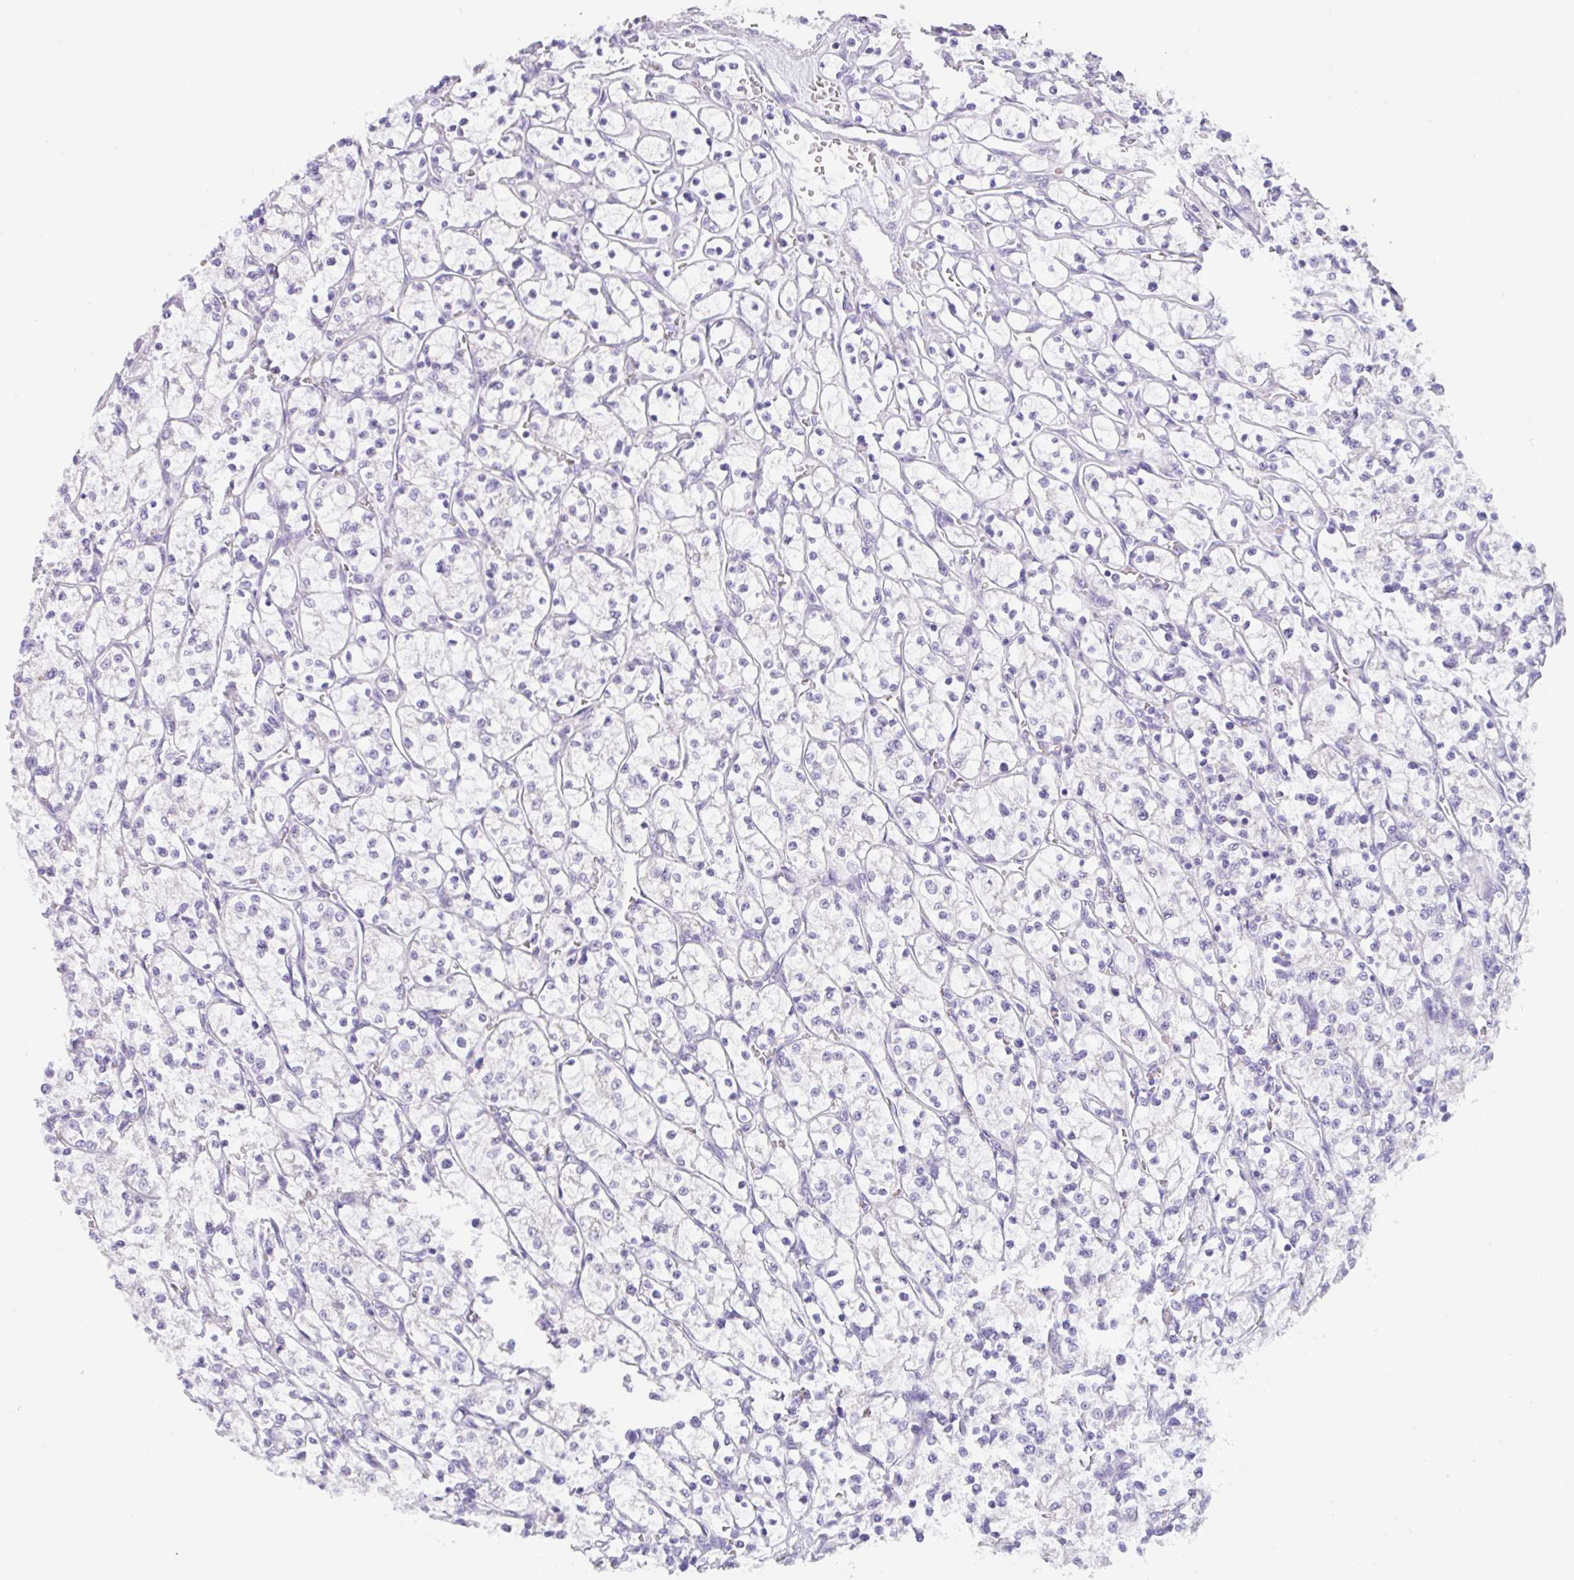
{"staining": {"intensity": "negative", "quantity": "none", "location": "none"}, "tissue": "renal cancer", "cell_type": "Tumor cells", "image_type": "cancer", "snomed": [{"axis": "morphology", "description": "Adenocarcinoma, NOS"}, {"axis": "topography", "description": "Kidney"}], "caption": "Immunohistochemistry histopathology image of neoplastic tissue: human renal adenocarcinoma stained with DAB (3,3'-diaminobenzidine) demonstrates no significant protein staining in tumor cells.", "gene": "TRAF4", "patient": {"sex": "female", "age": 64}}